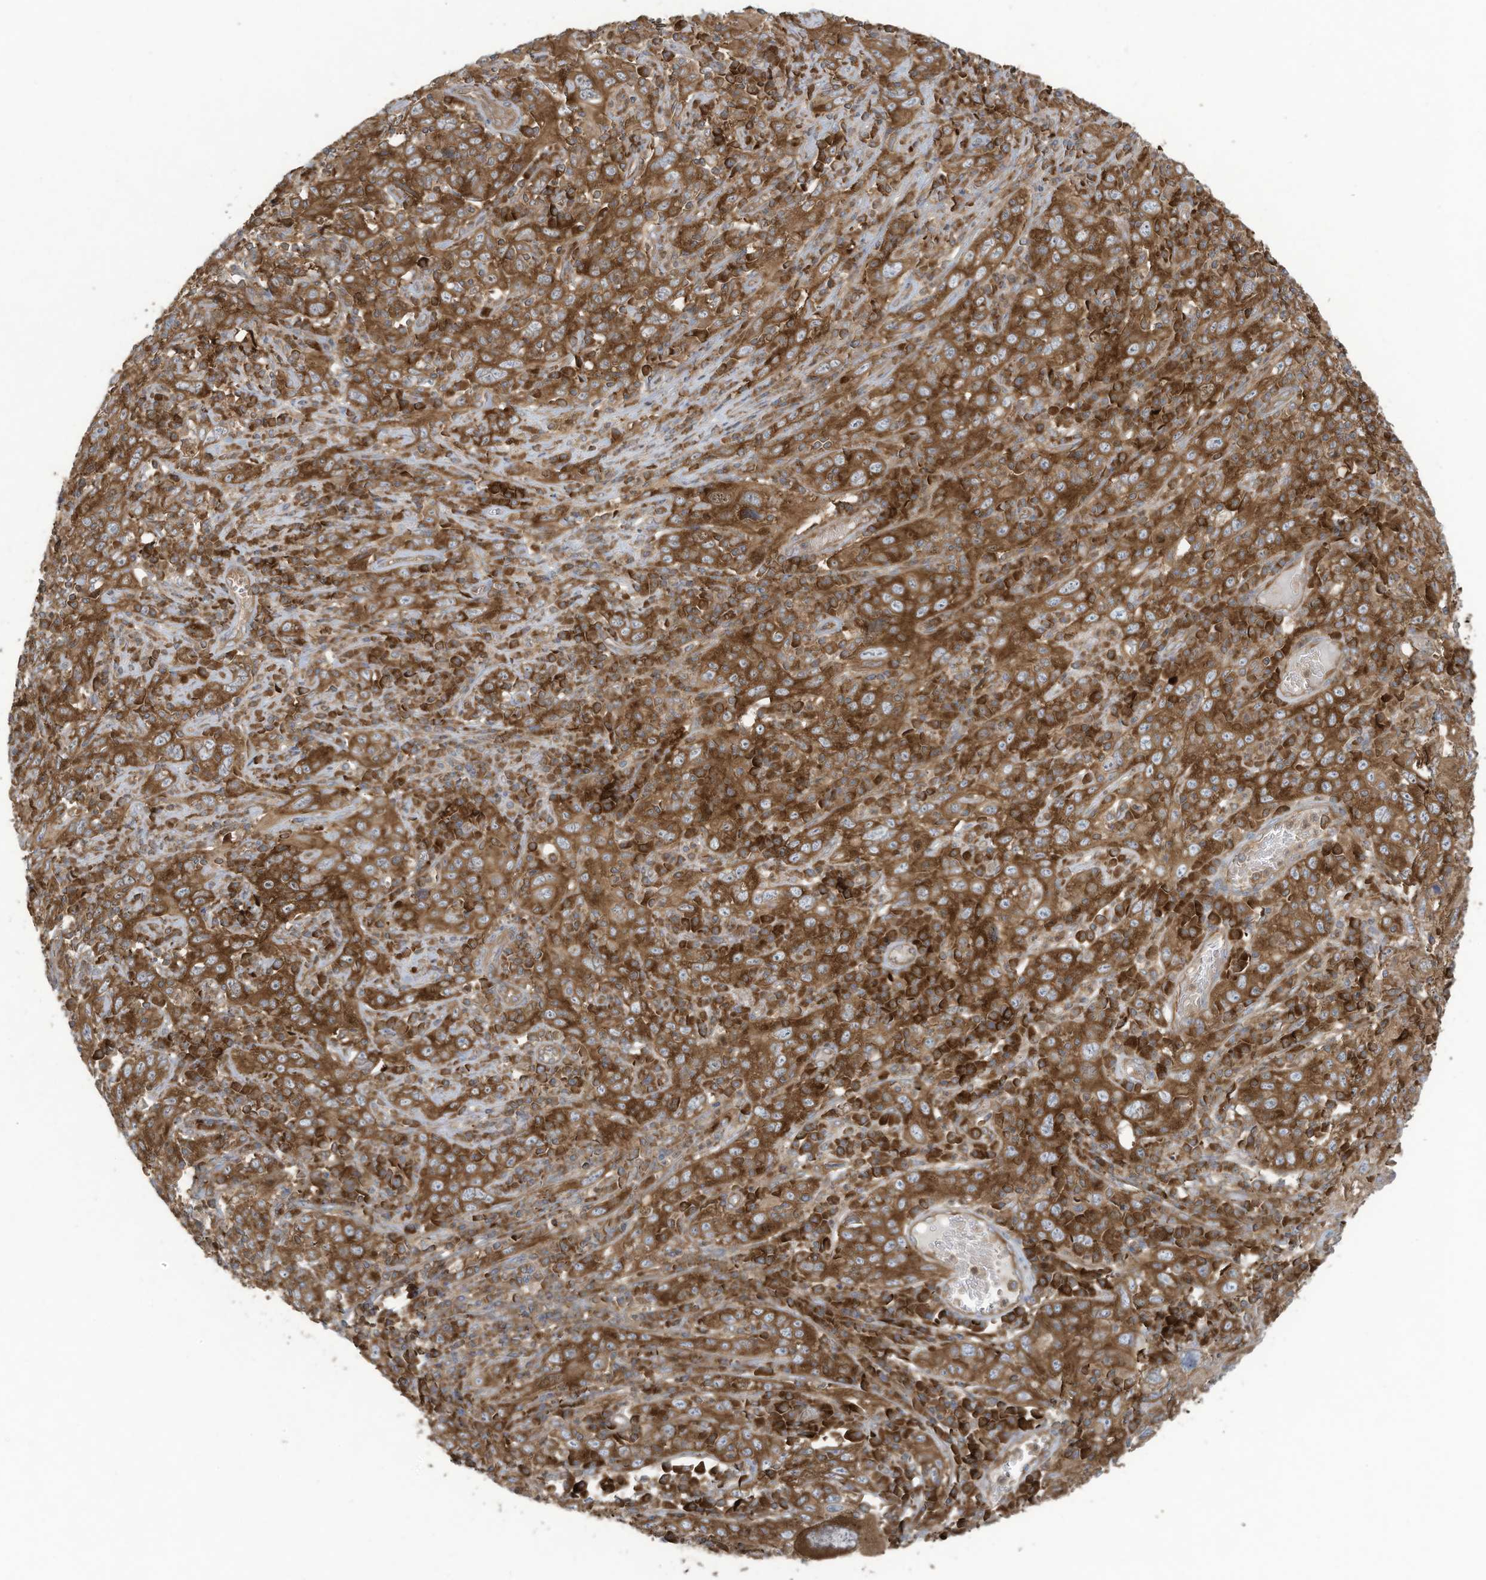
{"staining": {"intensity": "strong", "quantity": ">75%", "location": "cytoplasmic/membranous"}, "tissue": "cervical cancer", "cell_type": "Tumor cells", "image_type": "cancer", "snomed": [{"axis": "morphology", "description": "Squamous cell carcinoma, NOS"}, {"axis": "topography", "description": "Cervix"}], "caption": "Protein analysis of cervical squamous cell carcinoma tissue demonstrates strong cytoplasmic/membranous staining in about >75% of tumor cells. The staining is performed using DAB brown chromogen to label protein expression. The nuclei are counter-stained blue using hematoxylin.", "gene": "OLA1", "patient": {"sex": "female", "age": 46}}